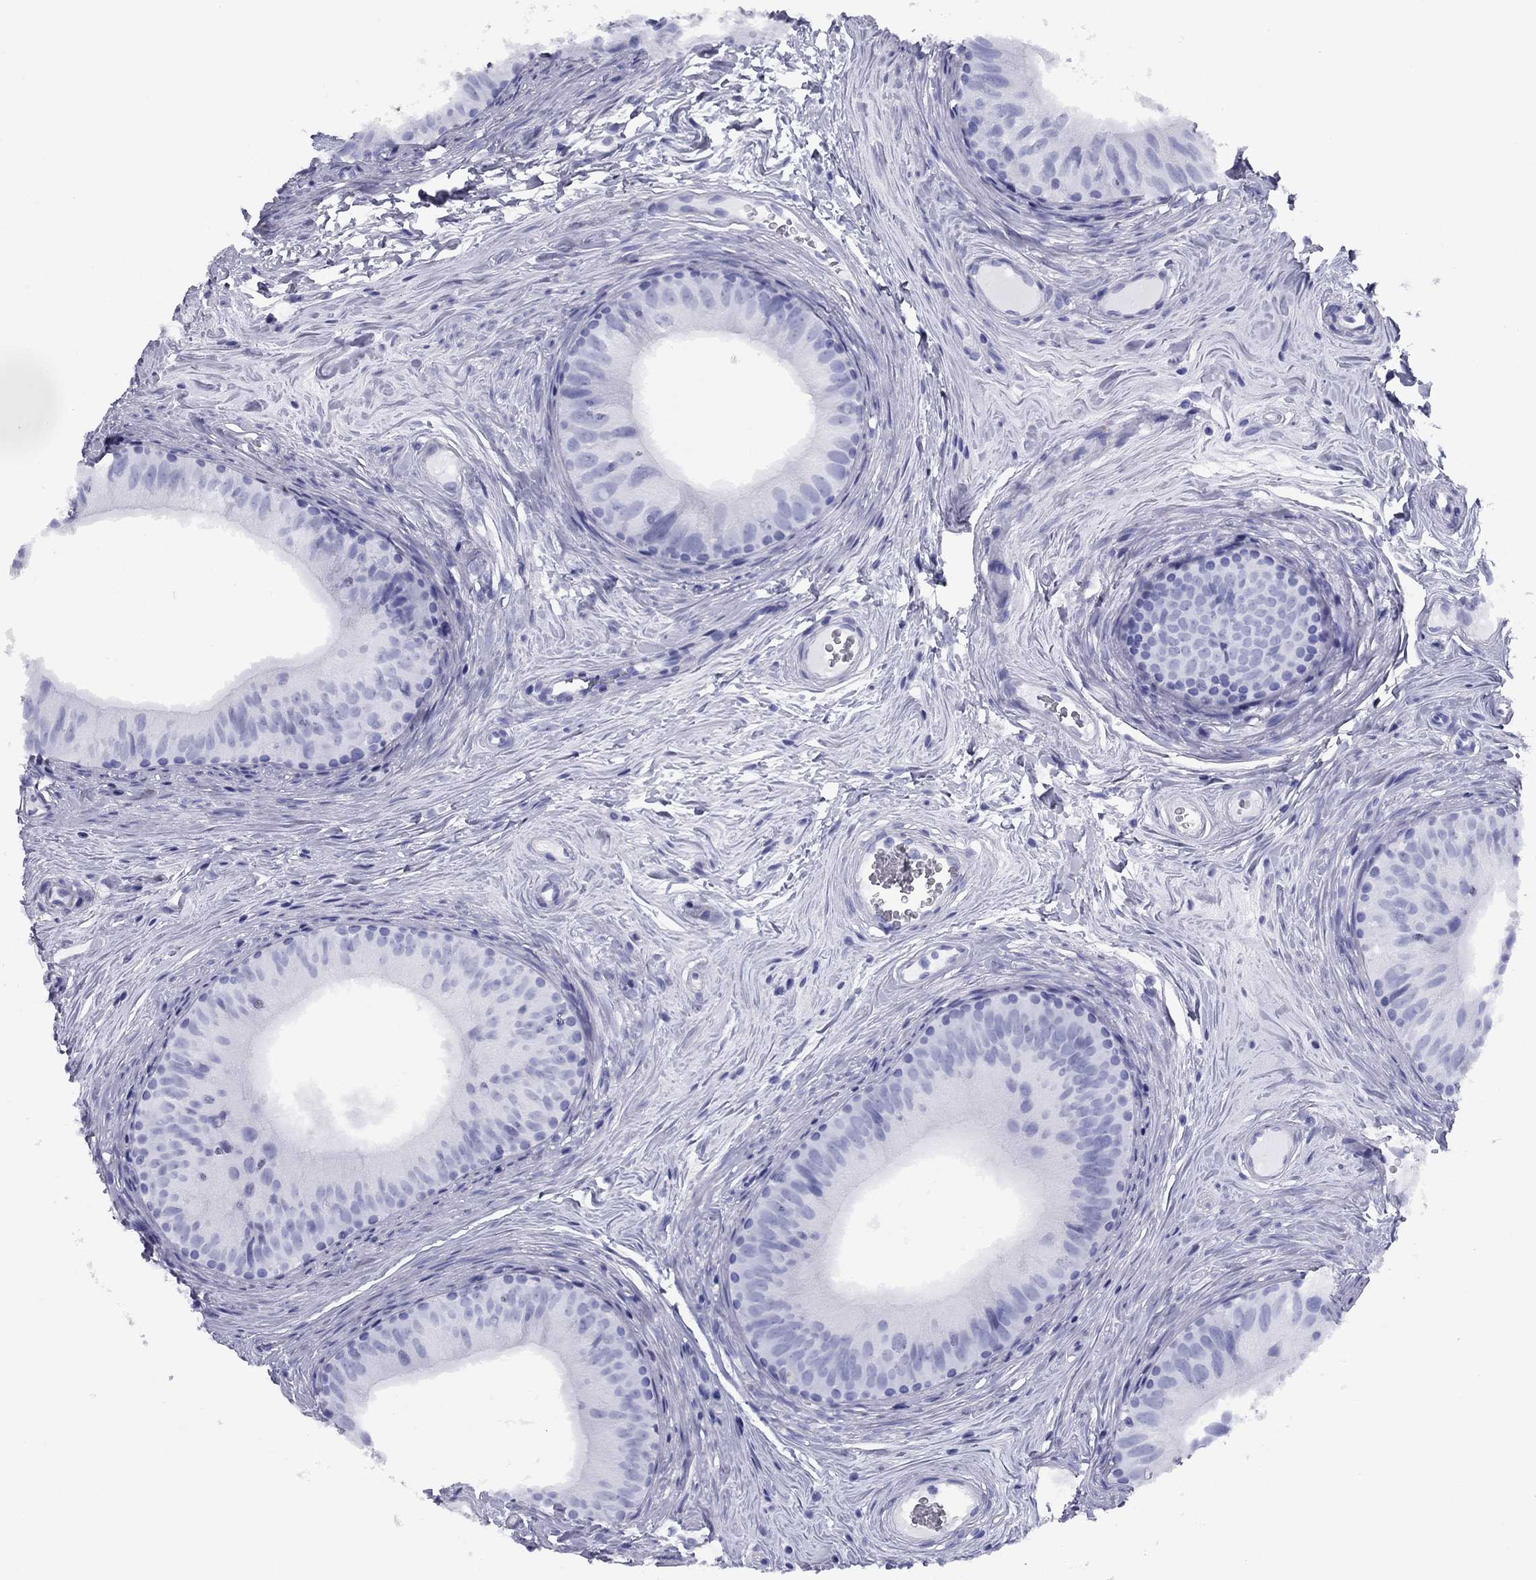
{"staining": {"intensity": "negative", "quantity": "none", "location": "none"}, "tissue": "epididymis", "cell_type": "Glandular cells", "image_type": "normal", "snomed": [{"axis": "morphology", "description": "Normal tissue, NOS"}, {"axis": "topography", "description": "Epididymis"}], "caption": "This image is of unremarkable epididymis stained with IHC to label a protein in brown with the nuclei are counter-stained blue. There is no positivity in glandular cells. (DAB (3,3'-diaminobenzidine) immunohistochemistry (IHC) with hematoxylin counter stain).", "gene": "HAO1", "patient": {"sex": "male", "age": 52}}